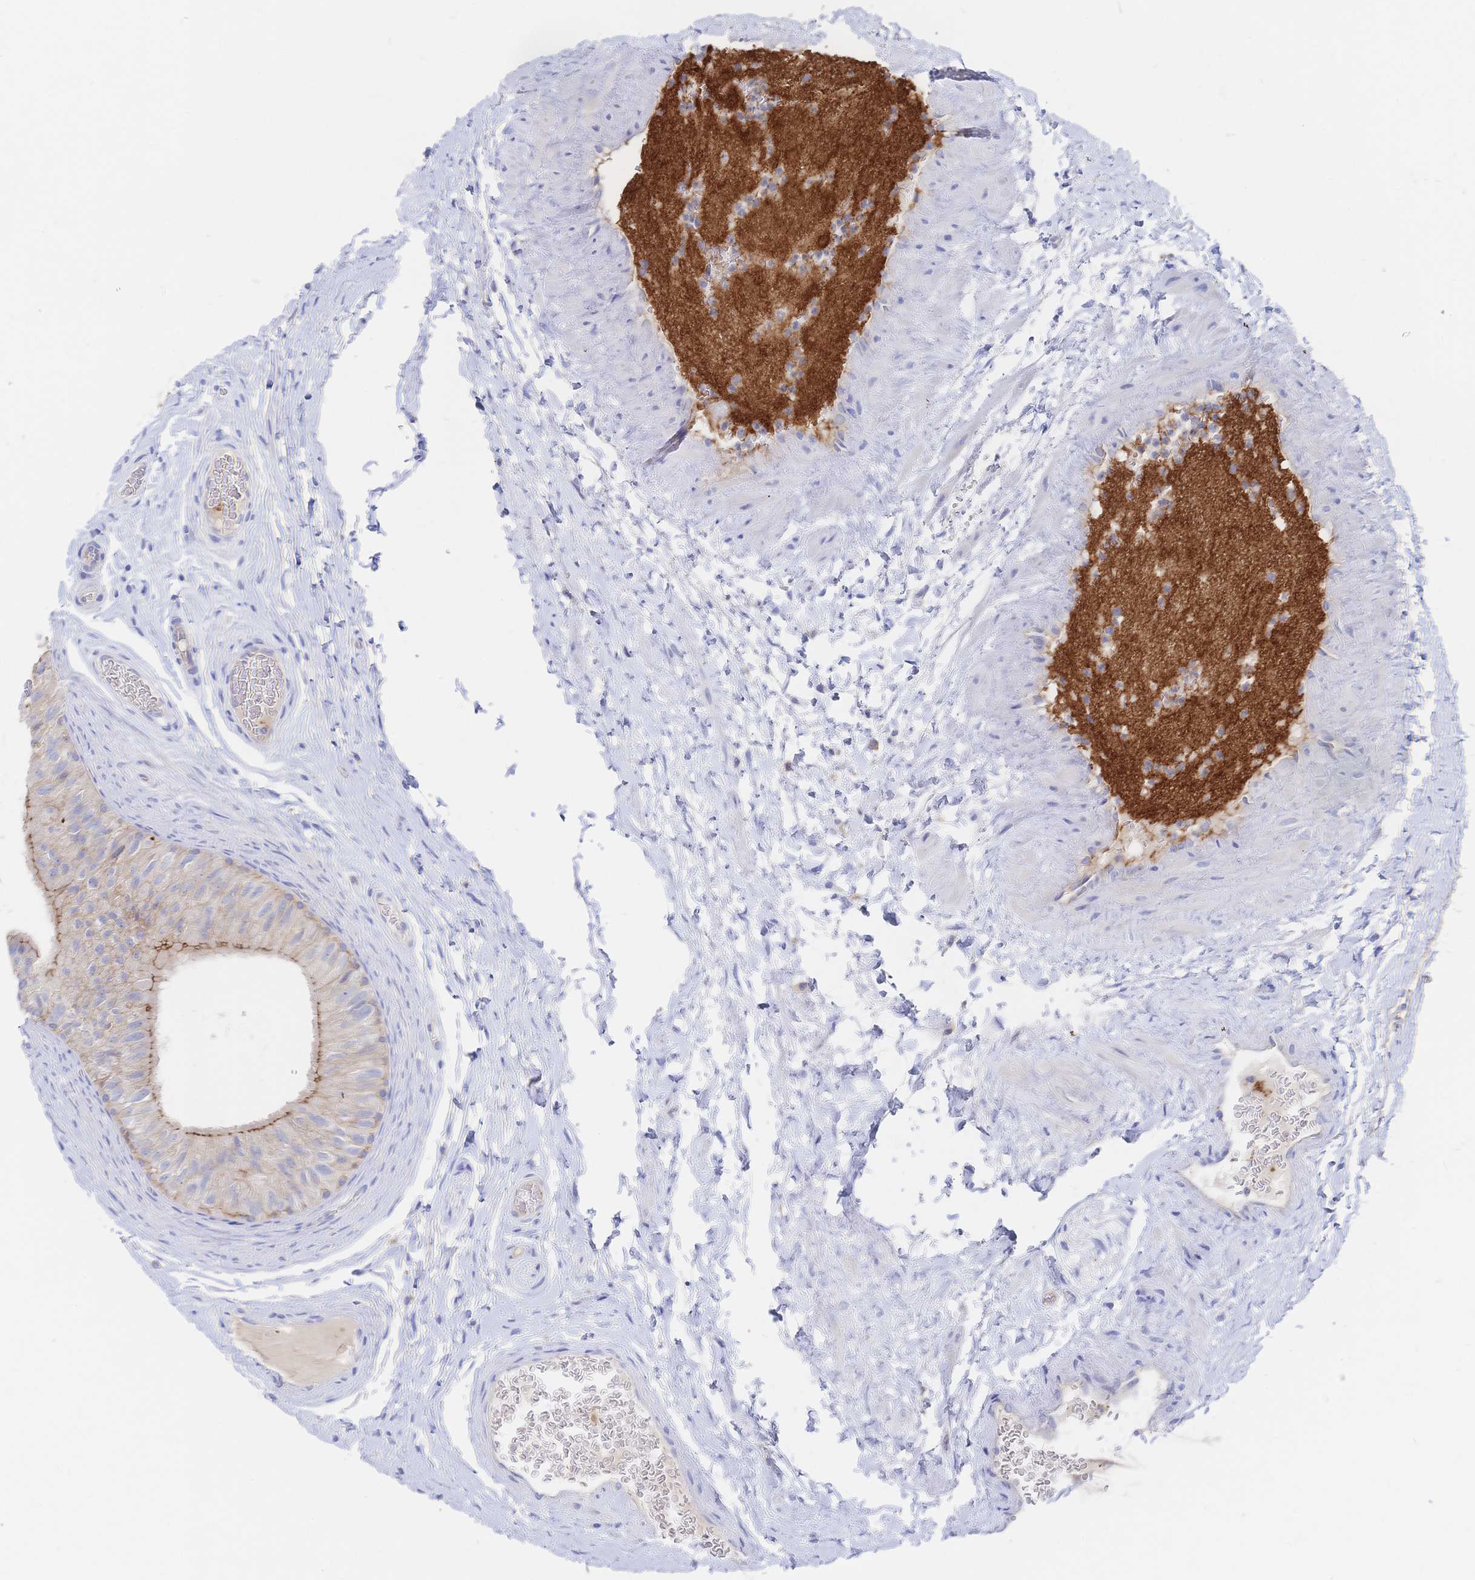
{"staining": {"intensity": "moderate", "quantity": "<25%", "location": "cytoplasmic/membranous"}, "tissue": "epididymis", "cell_type": "Glandular cells", "image_type": "normal", "snomed": [{"axis": "morphology", "description": "Normal tissue, NOS"}, {"axis": "topography", "description": "Epididymis, spermatic cord, NOS"}, {"axis": "topography", "description": "Epididymis"}], "caption": "Immunohistochemical staining of unremarkable human epididymis demonstrates low levels of moderate cytoplasmic/membranous expression in approximately <25% of glandular cells.", "gene": "F11R", "patient": {"sex": "male", "age": 31}}